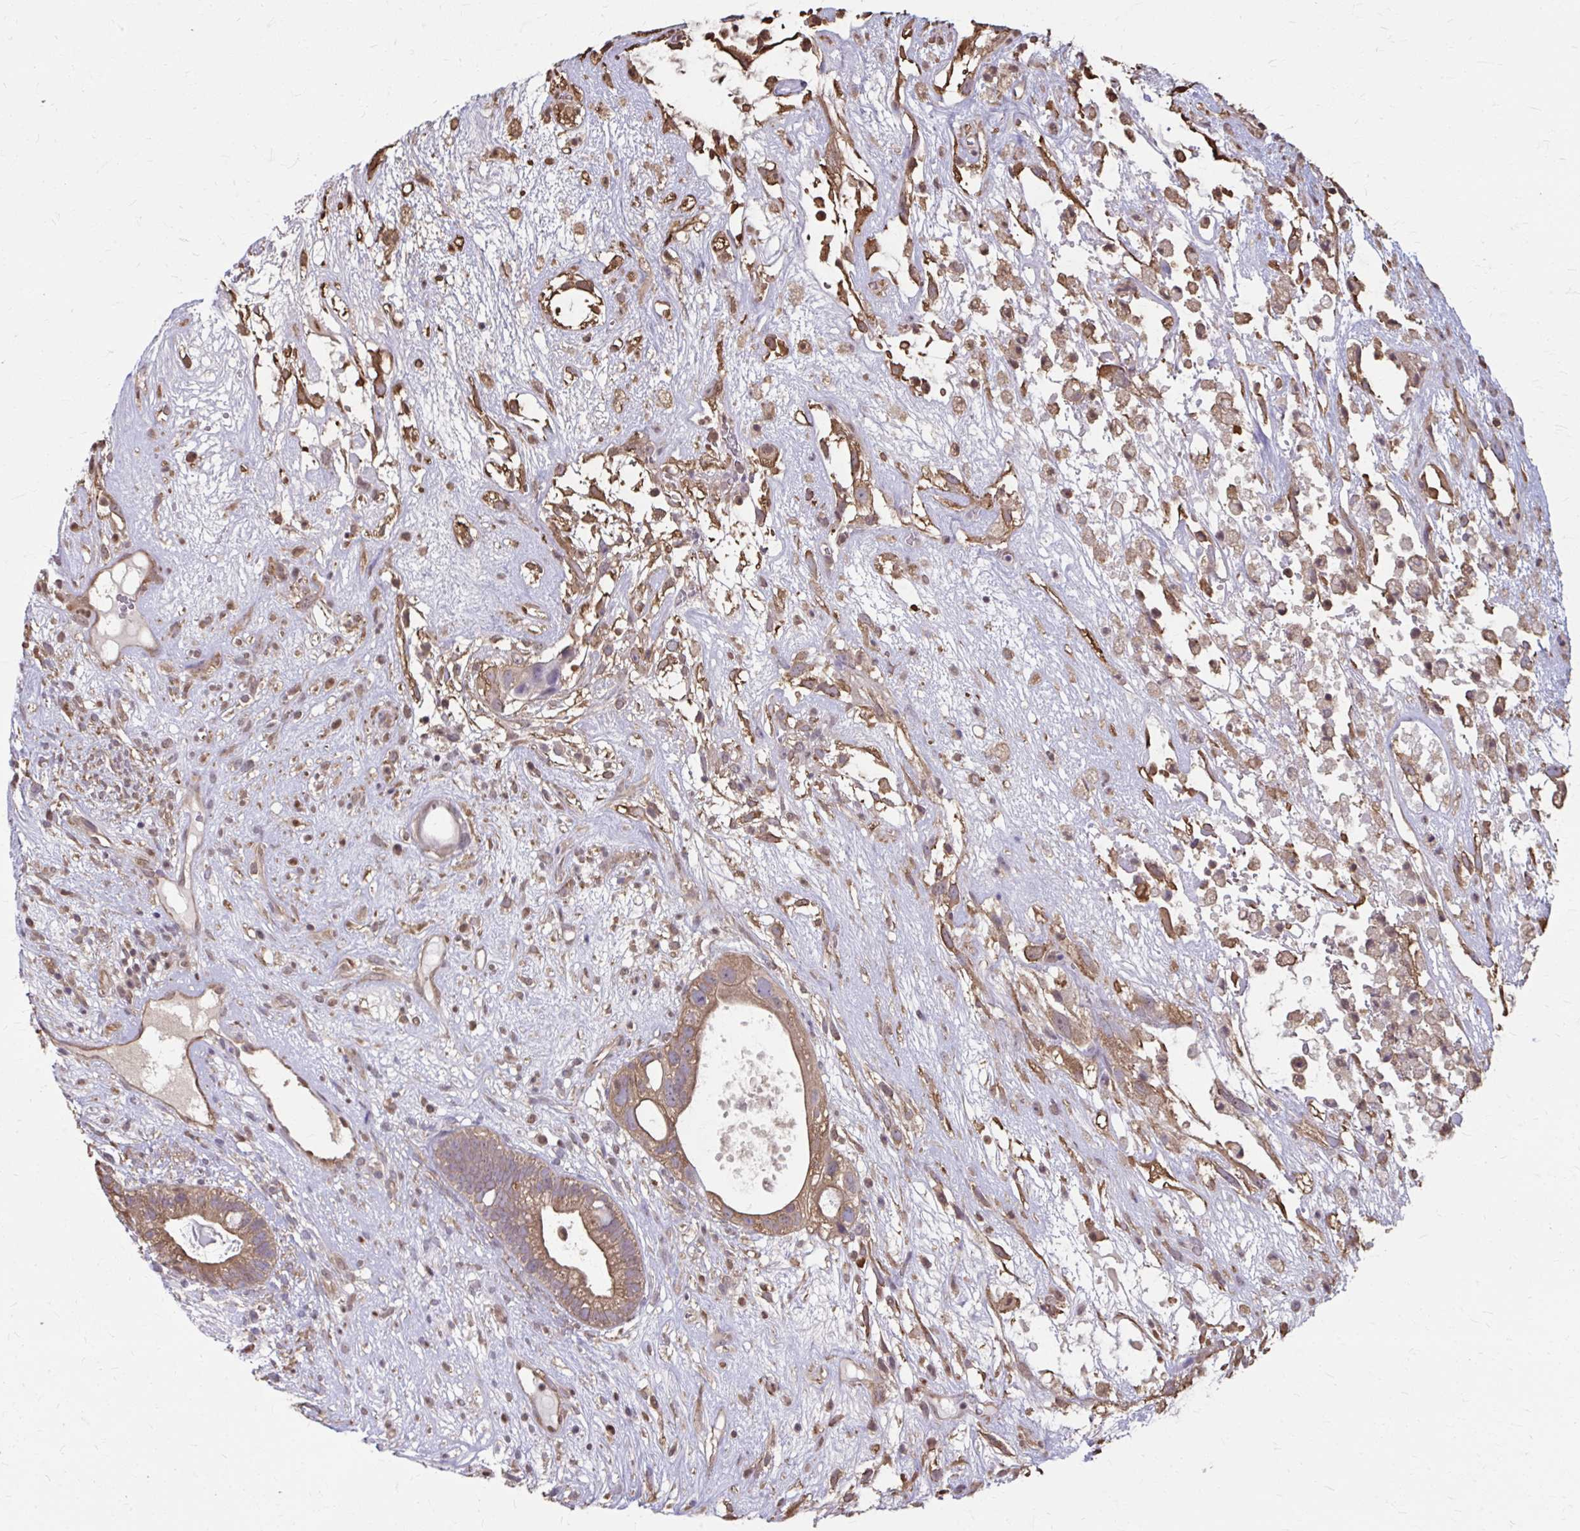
{"staining": {"intensity": "moderate", "quantity": ">75%", "location": "cytoplasmic/membranous"}, "tissue": "testis cancer", "cell_type": "Tumor cells", "image_type": "cancer", "snomed": [{"axis": "morphology", "description": "Seminoma, NOS"}, {"axis": "morphology", "description": "Carcinoma, Embryonal, NOS"}, {"axis": "topography", "description": "Testis"}], "caption": "Human testis cancer (embryonal carcinoma) stained with a brown dye reveals moderate cytoplasmic/membranous positive positivity in about >75% of tumor cells.", "gene": "ING4", "patient": {"sex": "male", "age": 41}}